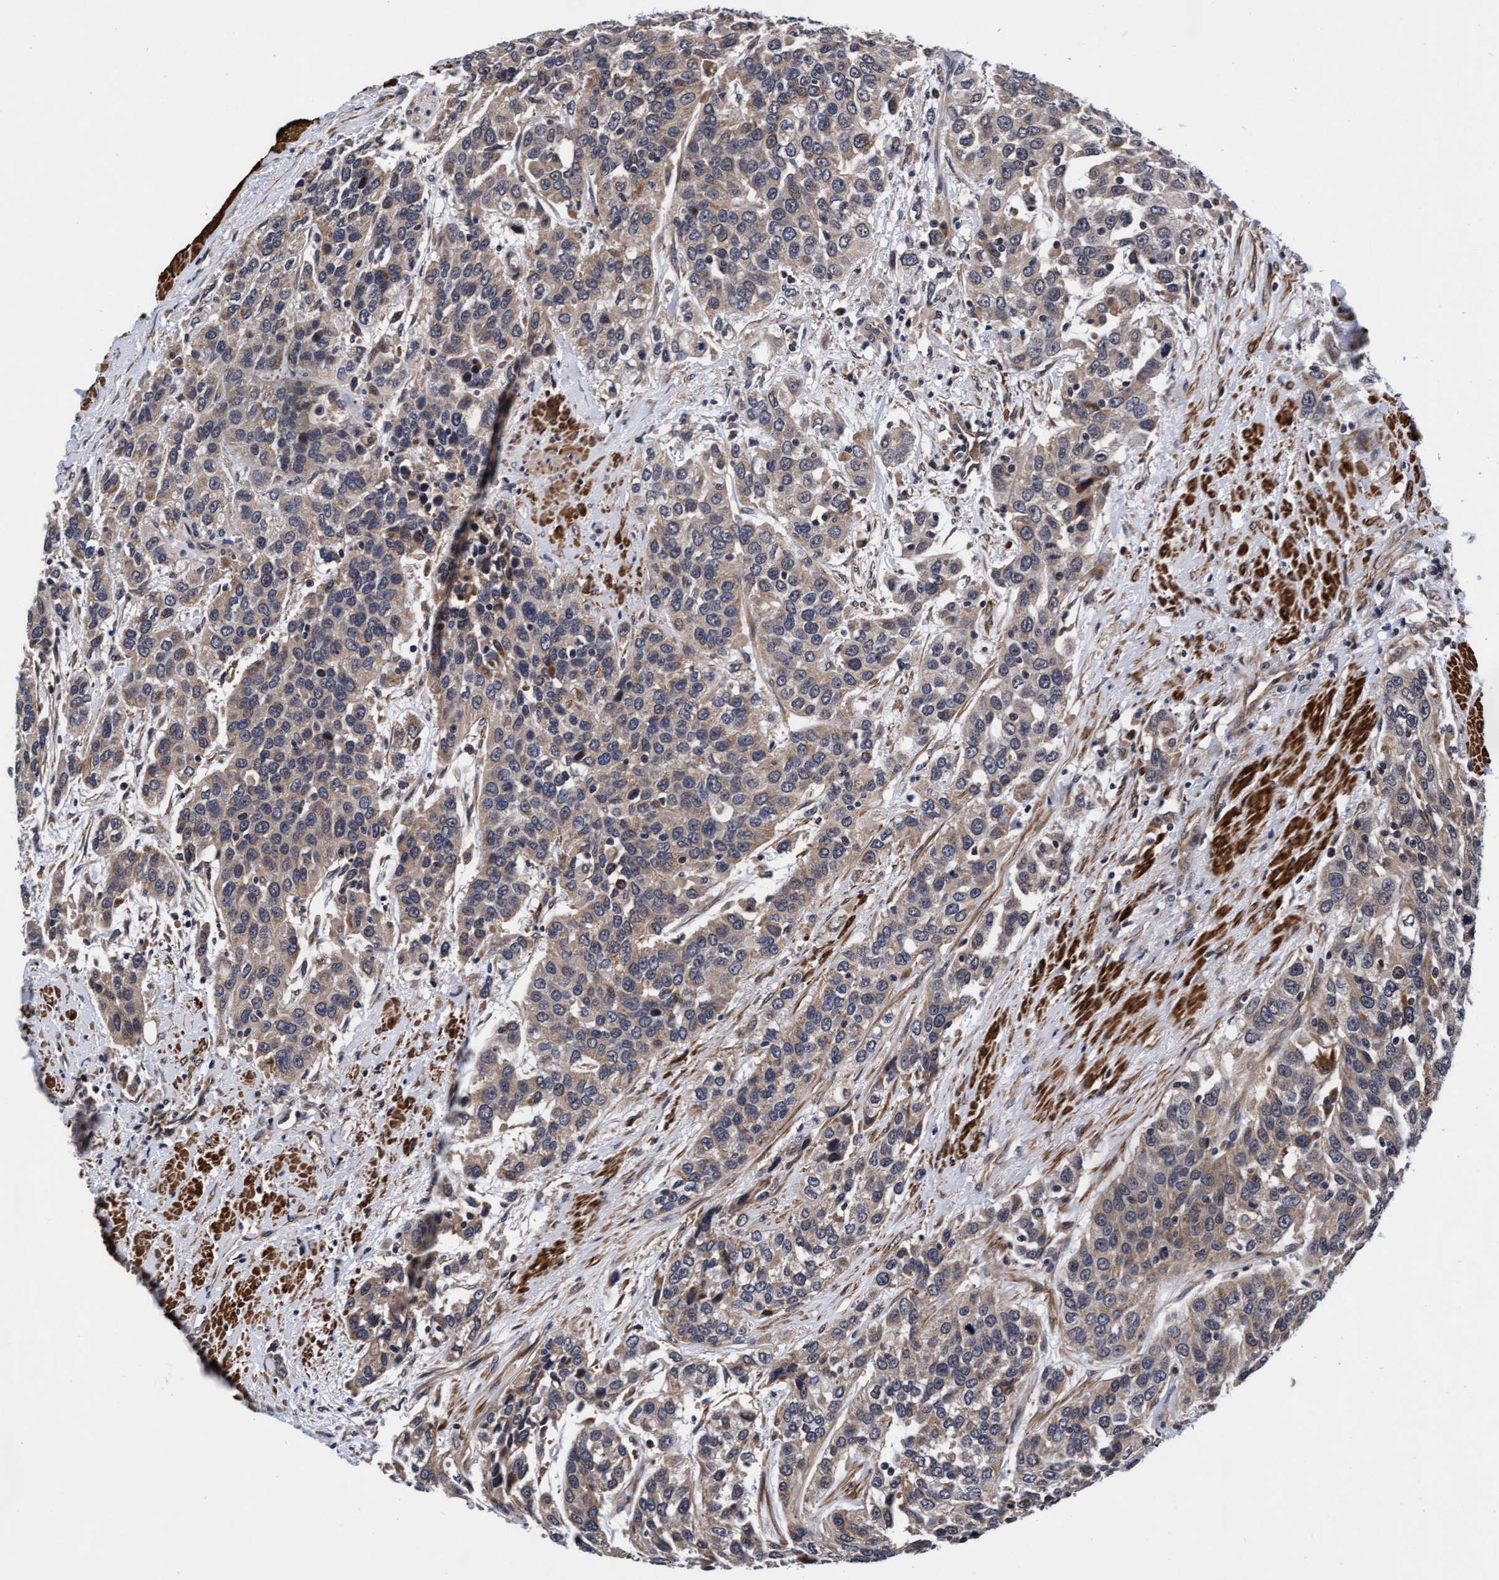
{"staining": {"intensity": "weak", "quantity": ">75%", "location": "cytoplasmic/membranous"}, "tissue": "urothelial cancer", "cell_type": "Tumor cells", "image_type": "cancer", "snomed": [{"axis": "morphology", "description": "Urothelial carcinoma, High grade"}, {"axis": "topography", "description": "Urinary bladder"}], "caption": "Human urothelial cancer stained with a brown dye demonstrates weak cytoplasmic/membranous positive positivity in approximately >75% of tumor cells.", "gene": "EFCAB13", "patient": {"sex": "female", "age": 80}}